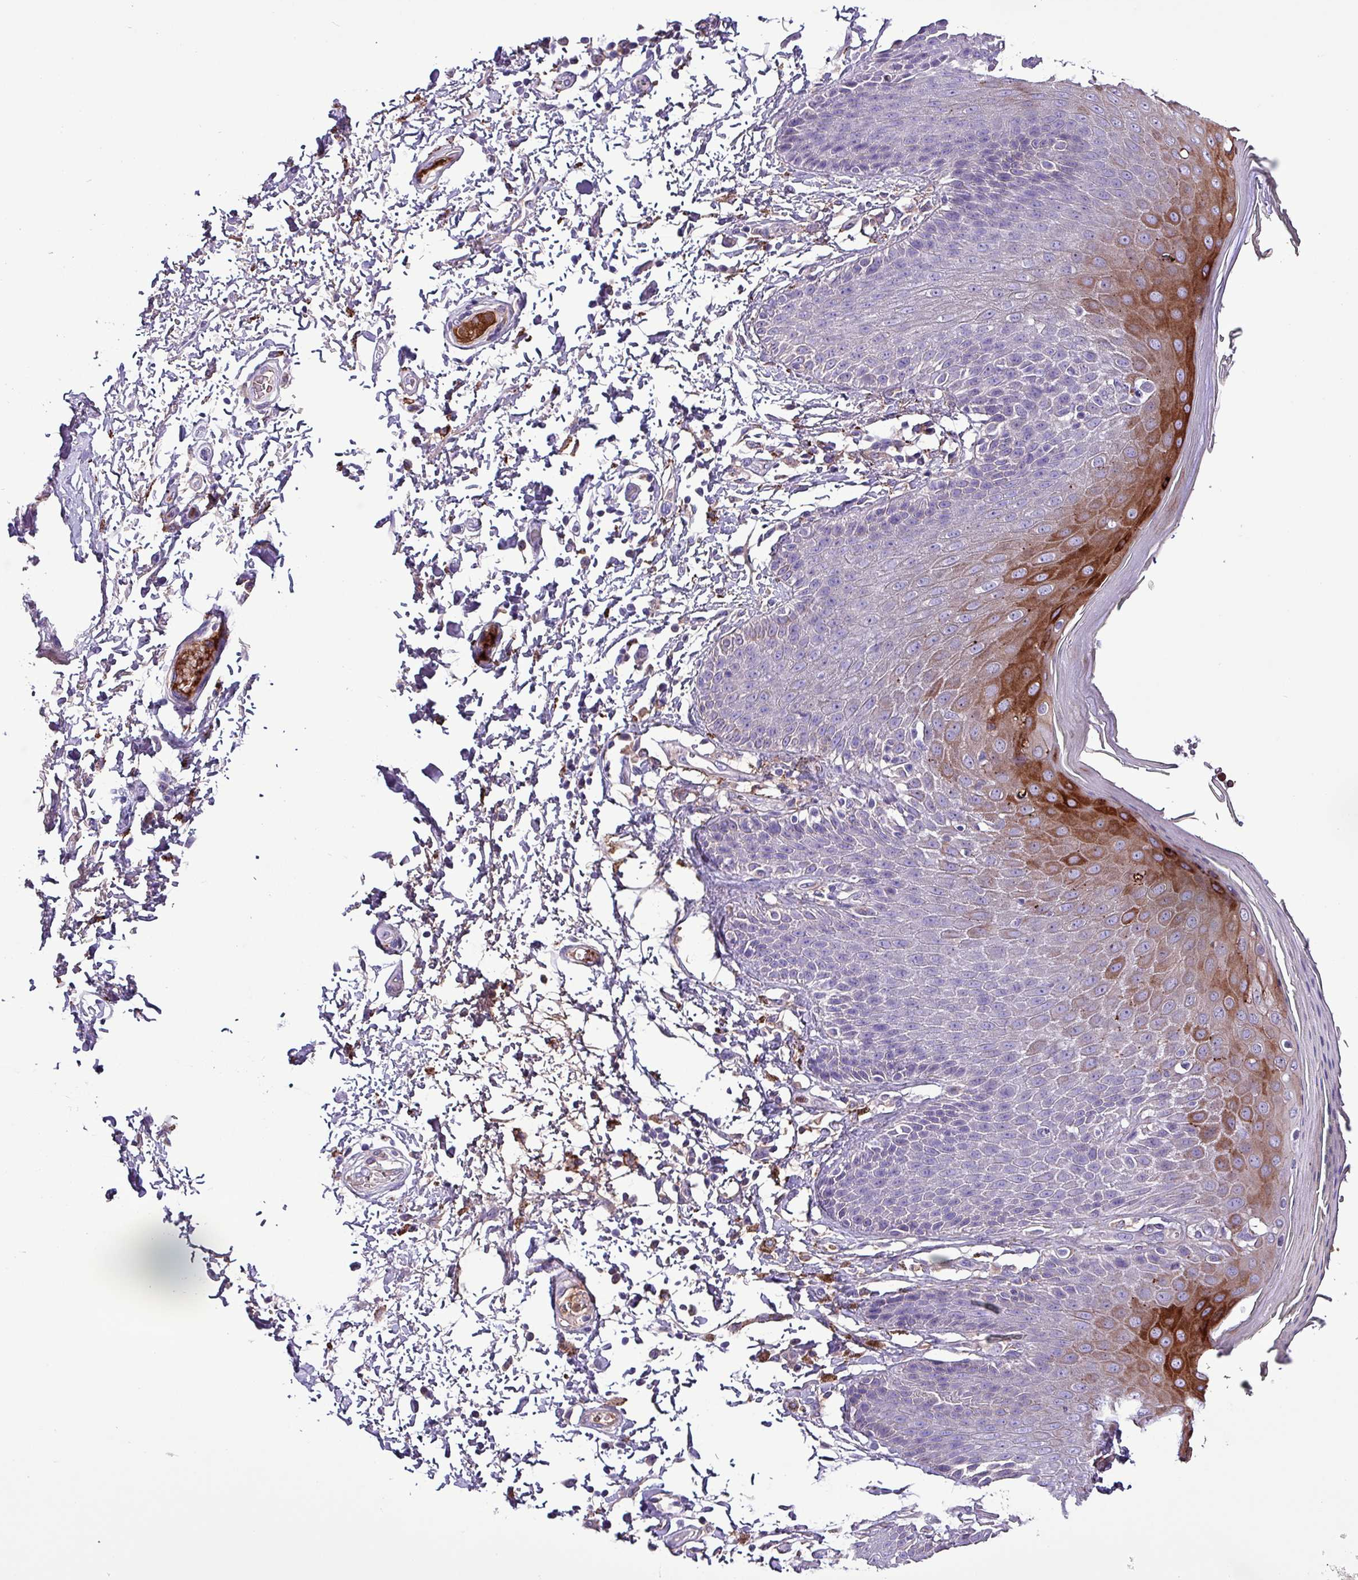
{"staining": {"intensity": "strong", "quantity": "<25%", "location": "cytoplasmic/membranous"}, "tissue": "skin", "cell_type": "Epidermal cells", "image_type": "normal", "snomed": [{"axis": "morphology", "description": "Normal tissue, NOS"}, {"axis": "topography", "description": "Peripheral nerve tissue"}], "caption": "Protein expression analysis of benign skin exhibits strong cytoplasmic/membranous staining in about <25% of epidermal cells.", "gene": "HPR", "patient": {"sex": "male", "age": 51}}